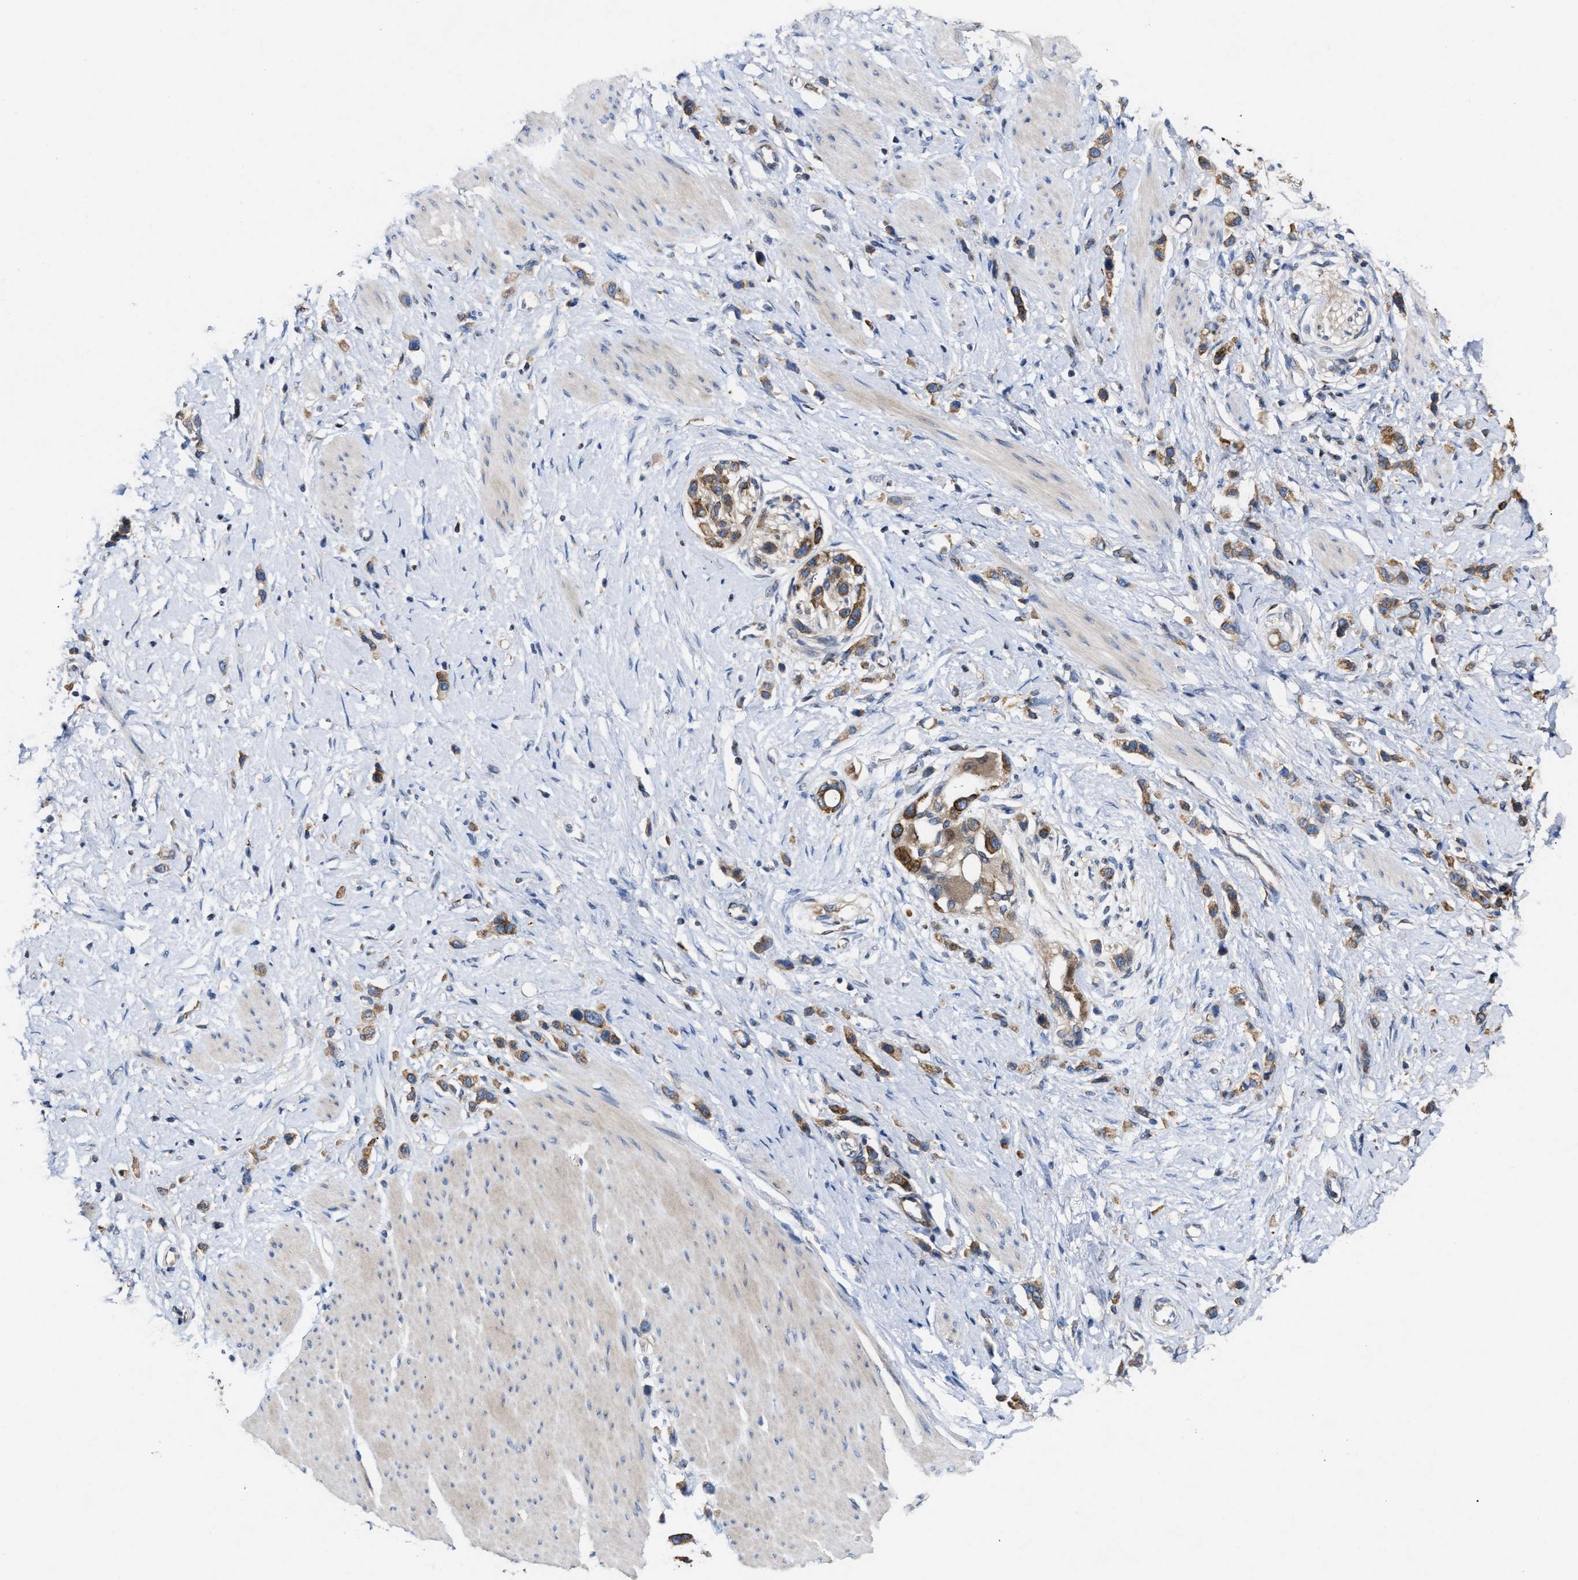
{"staining": {"intensity": "moderate", "quantity": ">75%", "location": "cytoplasmic/membranous"}, "tissue": "stomach cancer", "cell_type": "Tumor cells", "image_type": "cancer", "snomed": [{"axis": "morphology", "description": "Adenocarcinoma, NOS"}, {"axis": "topography", "description": "Stomach"}], "caption": "The histopathology image shows immunohistochemical staining of stomach adenocarcinoma. There is moderate cytoplasmic/membranous positivity is appreciated in approximately >75% of tumor cells.", "gene": "BBLN", "patient": {"sex": "female", "age": 65}}